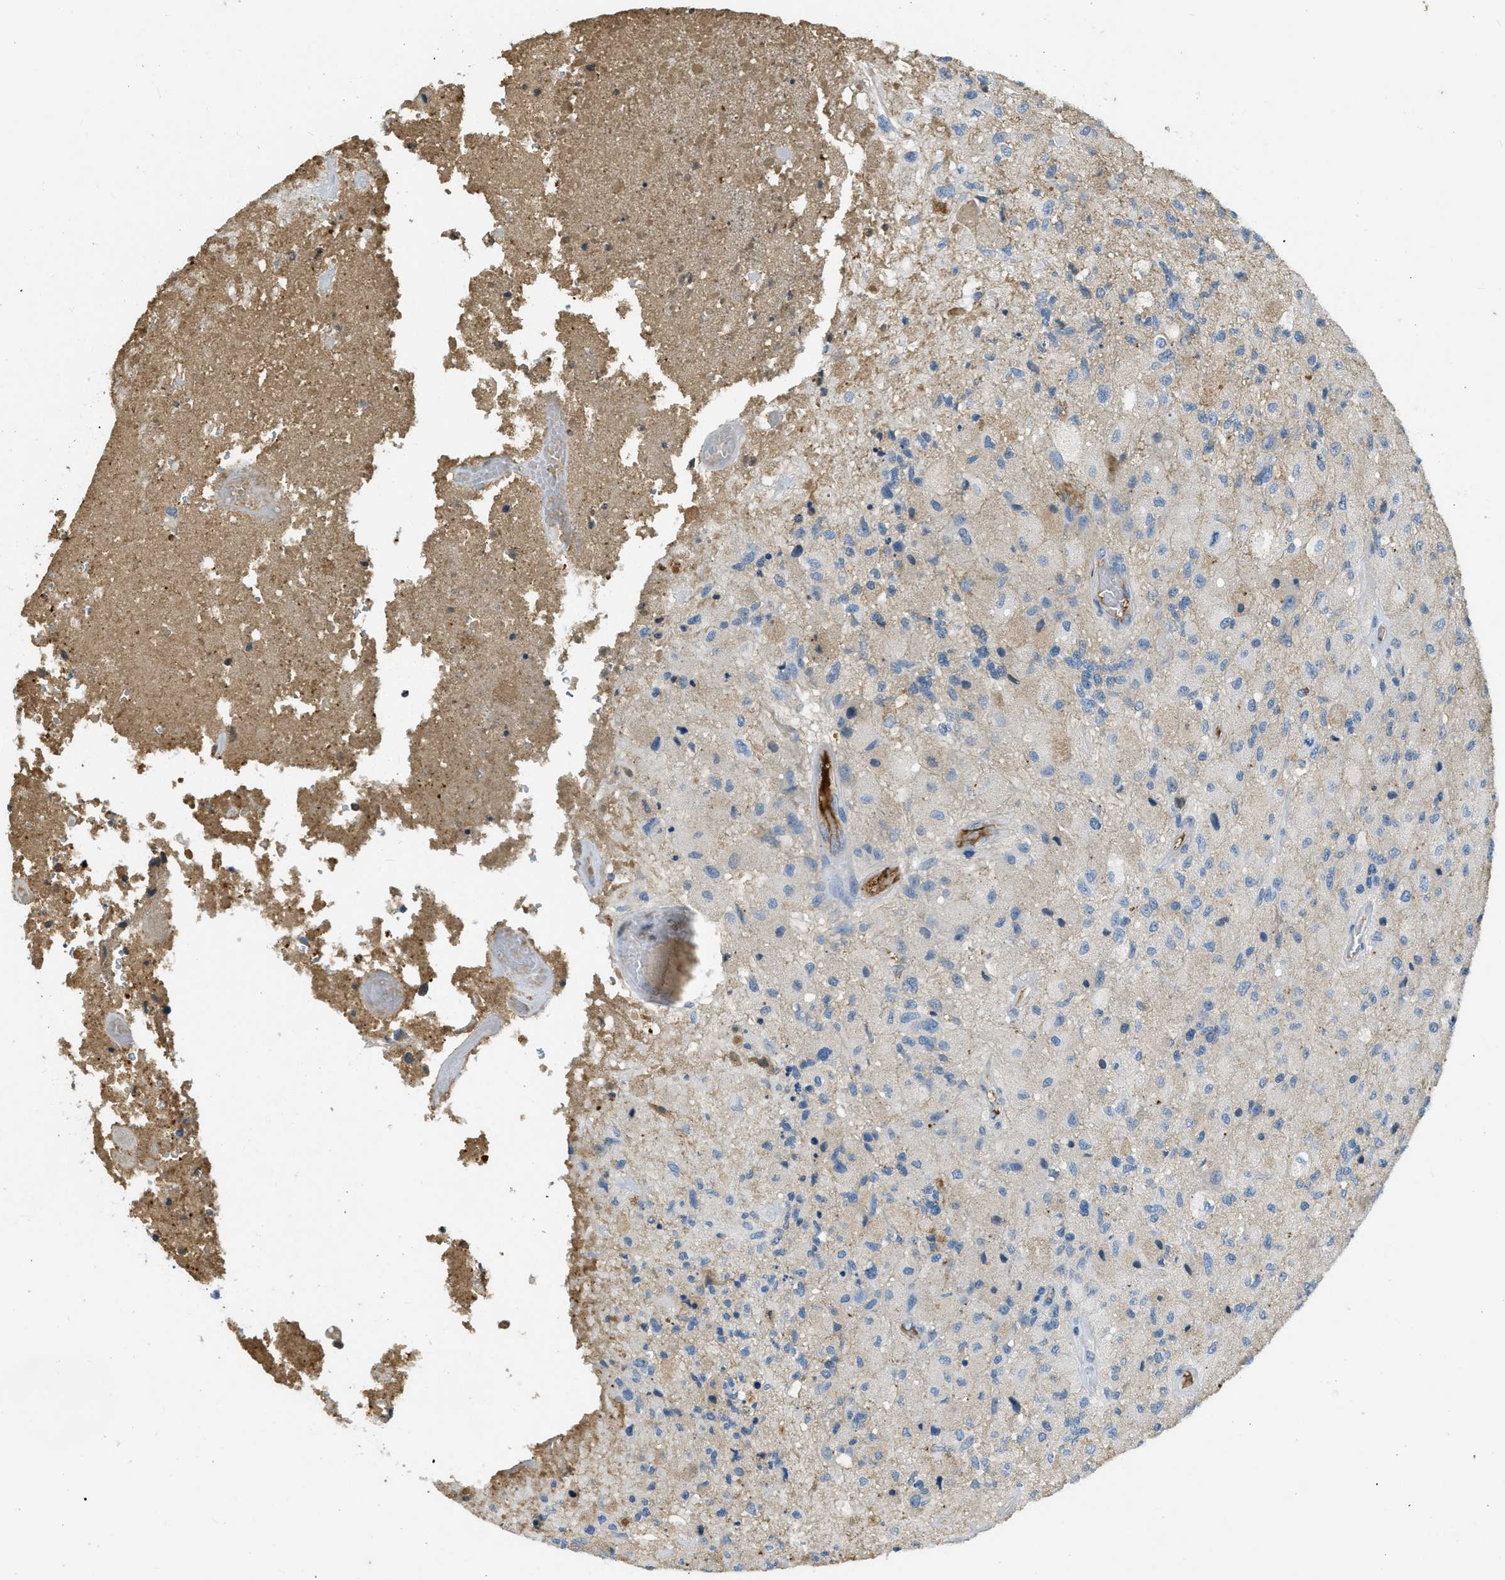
{"staining": {"intensity": "weak", "quantity": "<25%", "location": "cytoplasmic/membranous"}, "tissue": "glioma", "cell_type": "Tumor cells", "image_type": "cancer", "snomed": [{"axis": "morphology", "description": "Normal tissue, NOS"}, {"axis": "morphology", "description": "Glioma, malignant, High grade"}, {"axis": "topography", "description": "Cerebral cortex"}], "caption": "An IHC image of glioma is shown. There is no staining in tumor cells of glioma.", "gene": "PRTN3", "patient": {"sex": "male", "age": 77}}